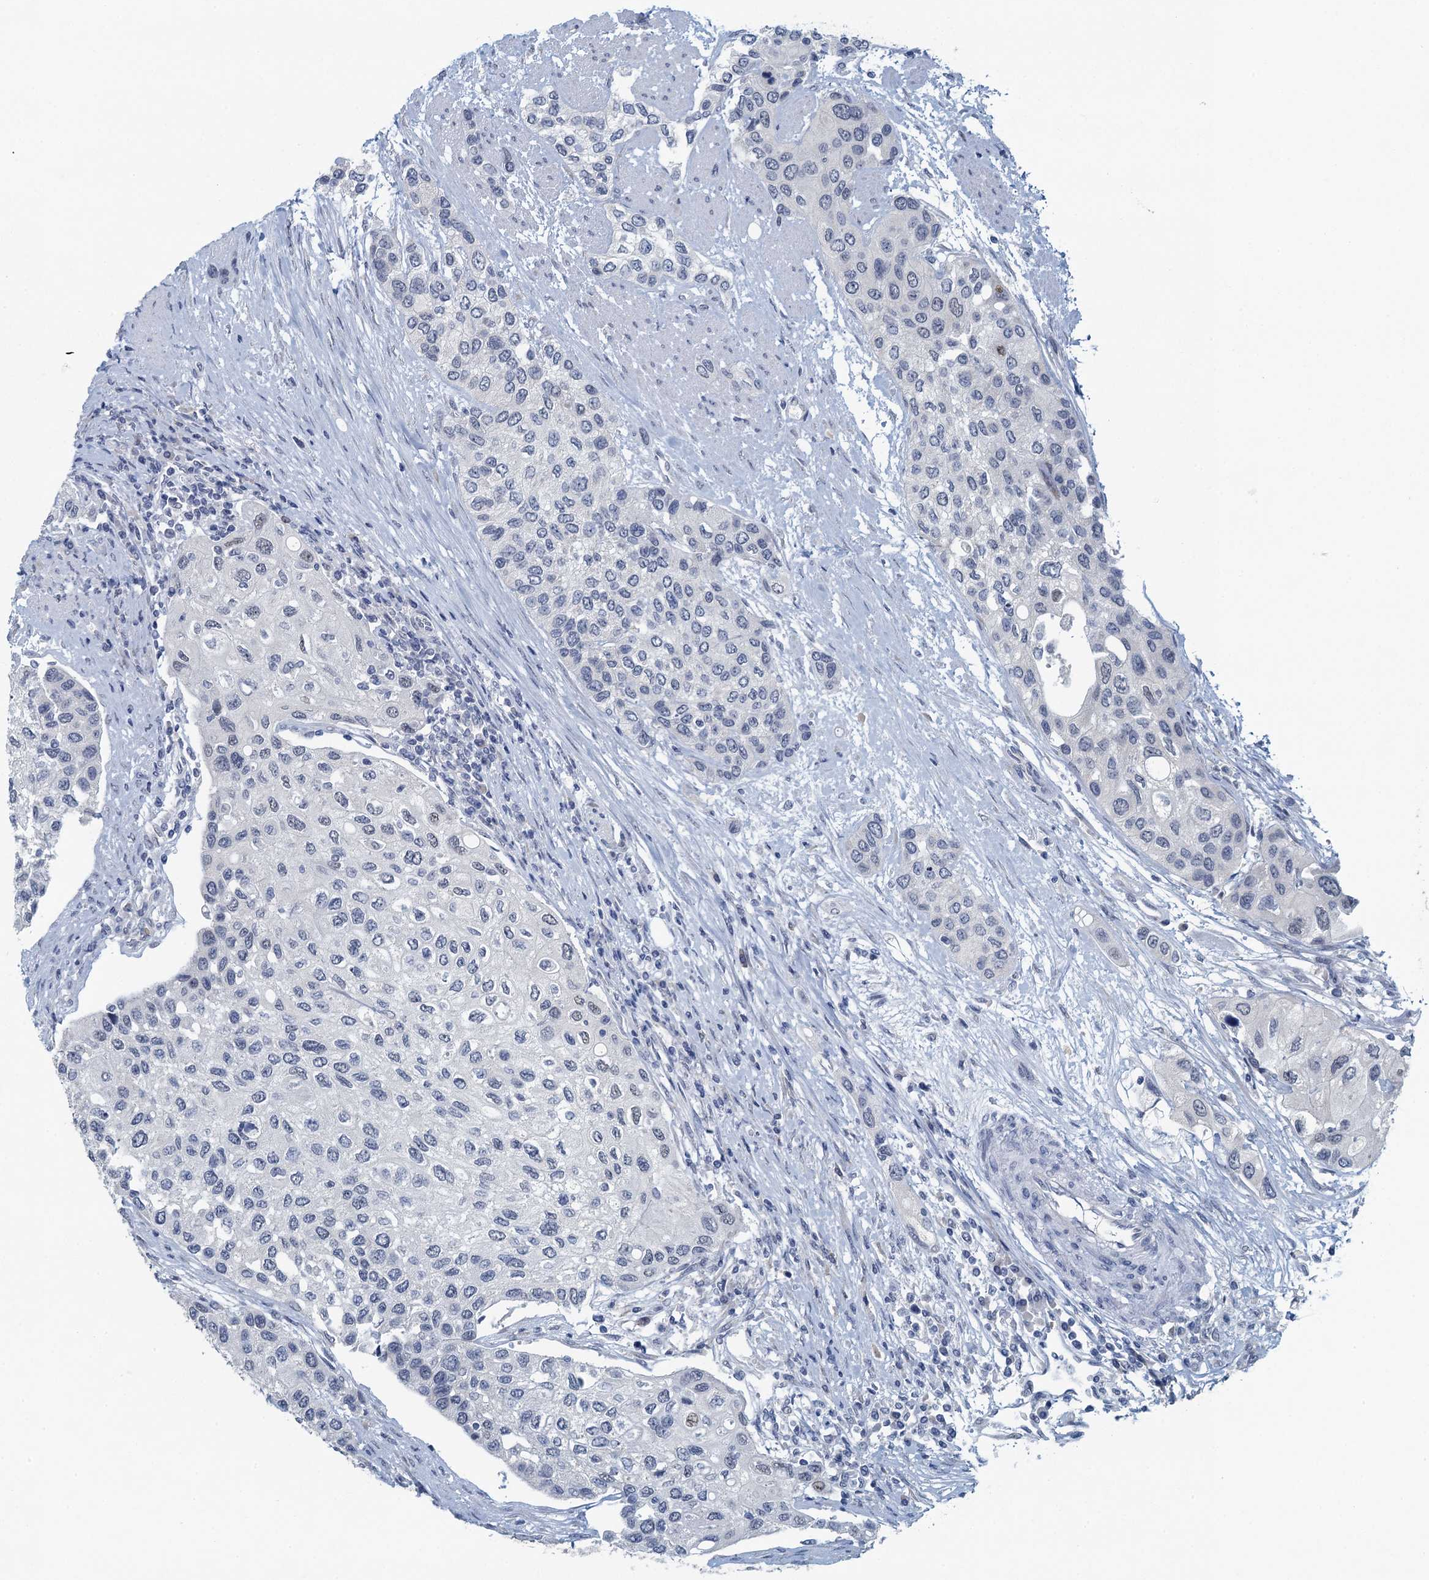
{"staining": {"intensity": "negative", "quantity": "none", "location": "none"}, "tissue": "urothelial cancer", "cell_type": "Tumor cells", "image_type": "cancer", "snomed": [{"axis": "morphology", "description": "Normal tissue, NOS"}, {"axis": "morphology", "description": "Urothelial carcinoma, High grade"}, {"axis": "topography", "description": "Vascular tissue"}, {"axis": "topography", "description": "Urinary bladder"}], "caption": "The micrograph reveals no staining of tumor cells in urothelial carcinoma (high-grade).", "gene": "TTLL9", "patient": {"sex": "female", "age": 56}}